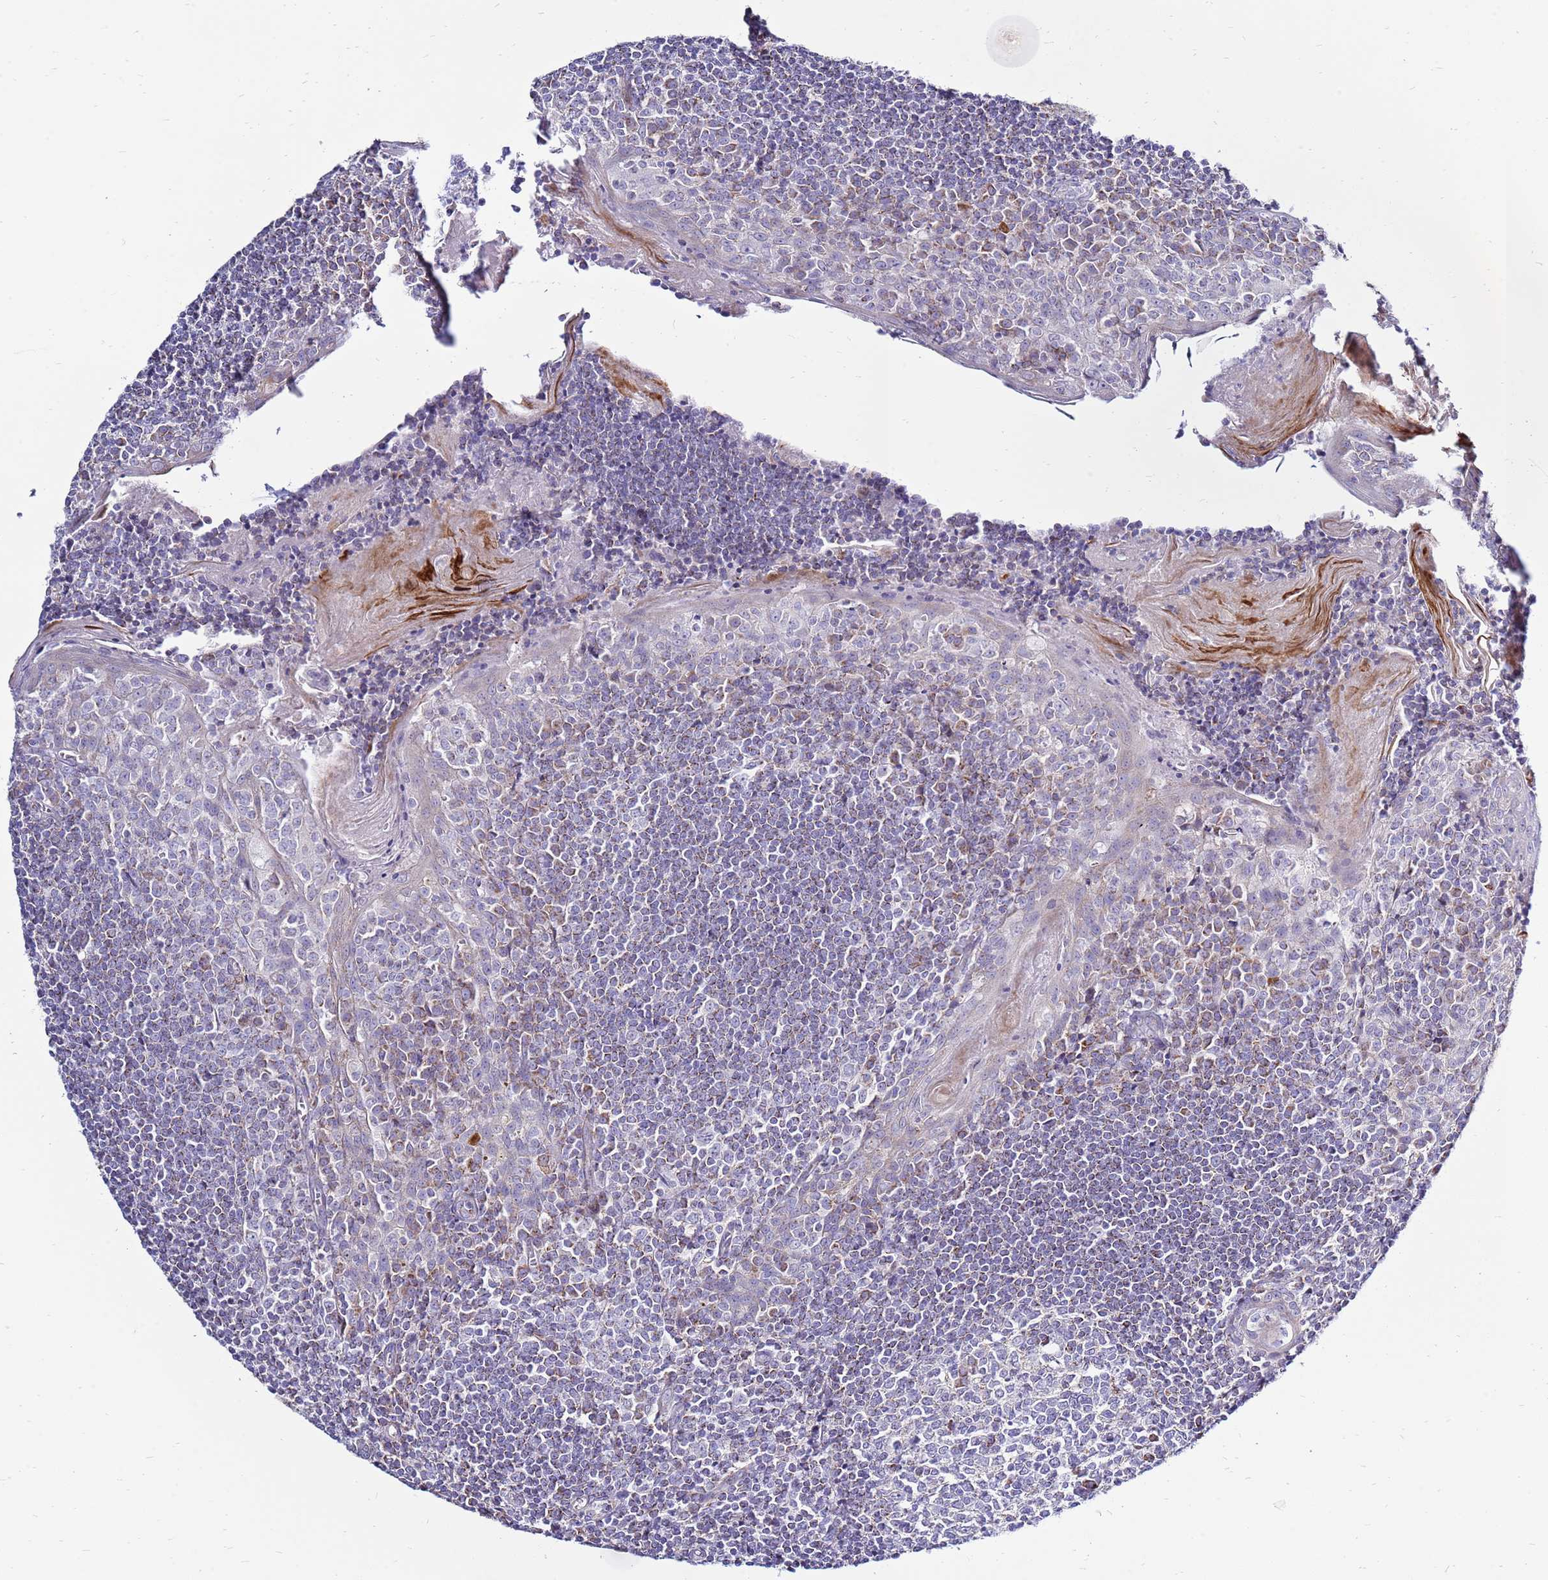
{"staining": {"intensity": "negative", "quantity": "none", "location": "none"}, "tissue": "tonsil", "cell_type": "Germinal center cells", "image_type": "normal", "snomed": [{"axis": "morphology", "description": "Normal tissue, NOS"}, {"axis": "topography", "description": "Tonsil"}], "caption": "IHC photomicrograph of benign human tonsil stained for a protein (brown), which exhibits no staining in germinal center cells. (Brightfield microscopy of DAB IHC at high magnification).", "gene": "IGF1R", "patient": {"sex": "male", "age": 27}}